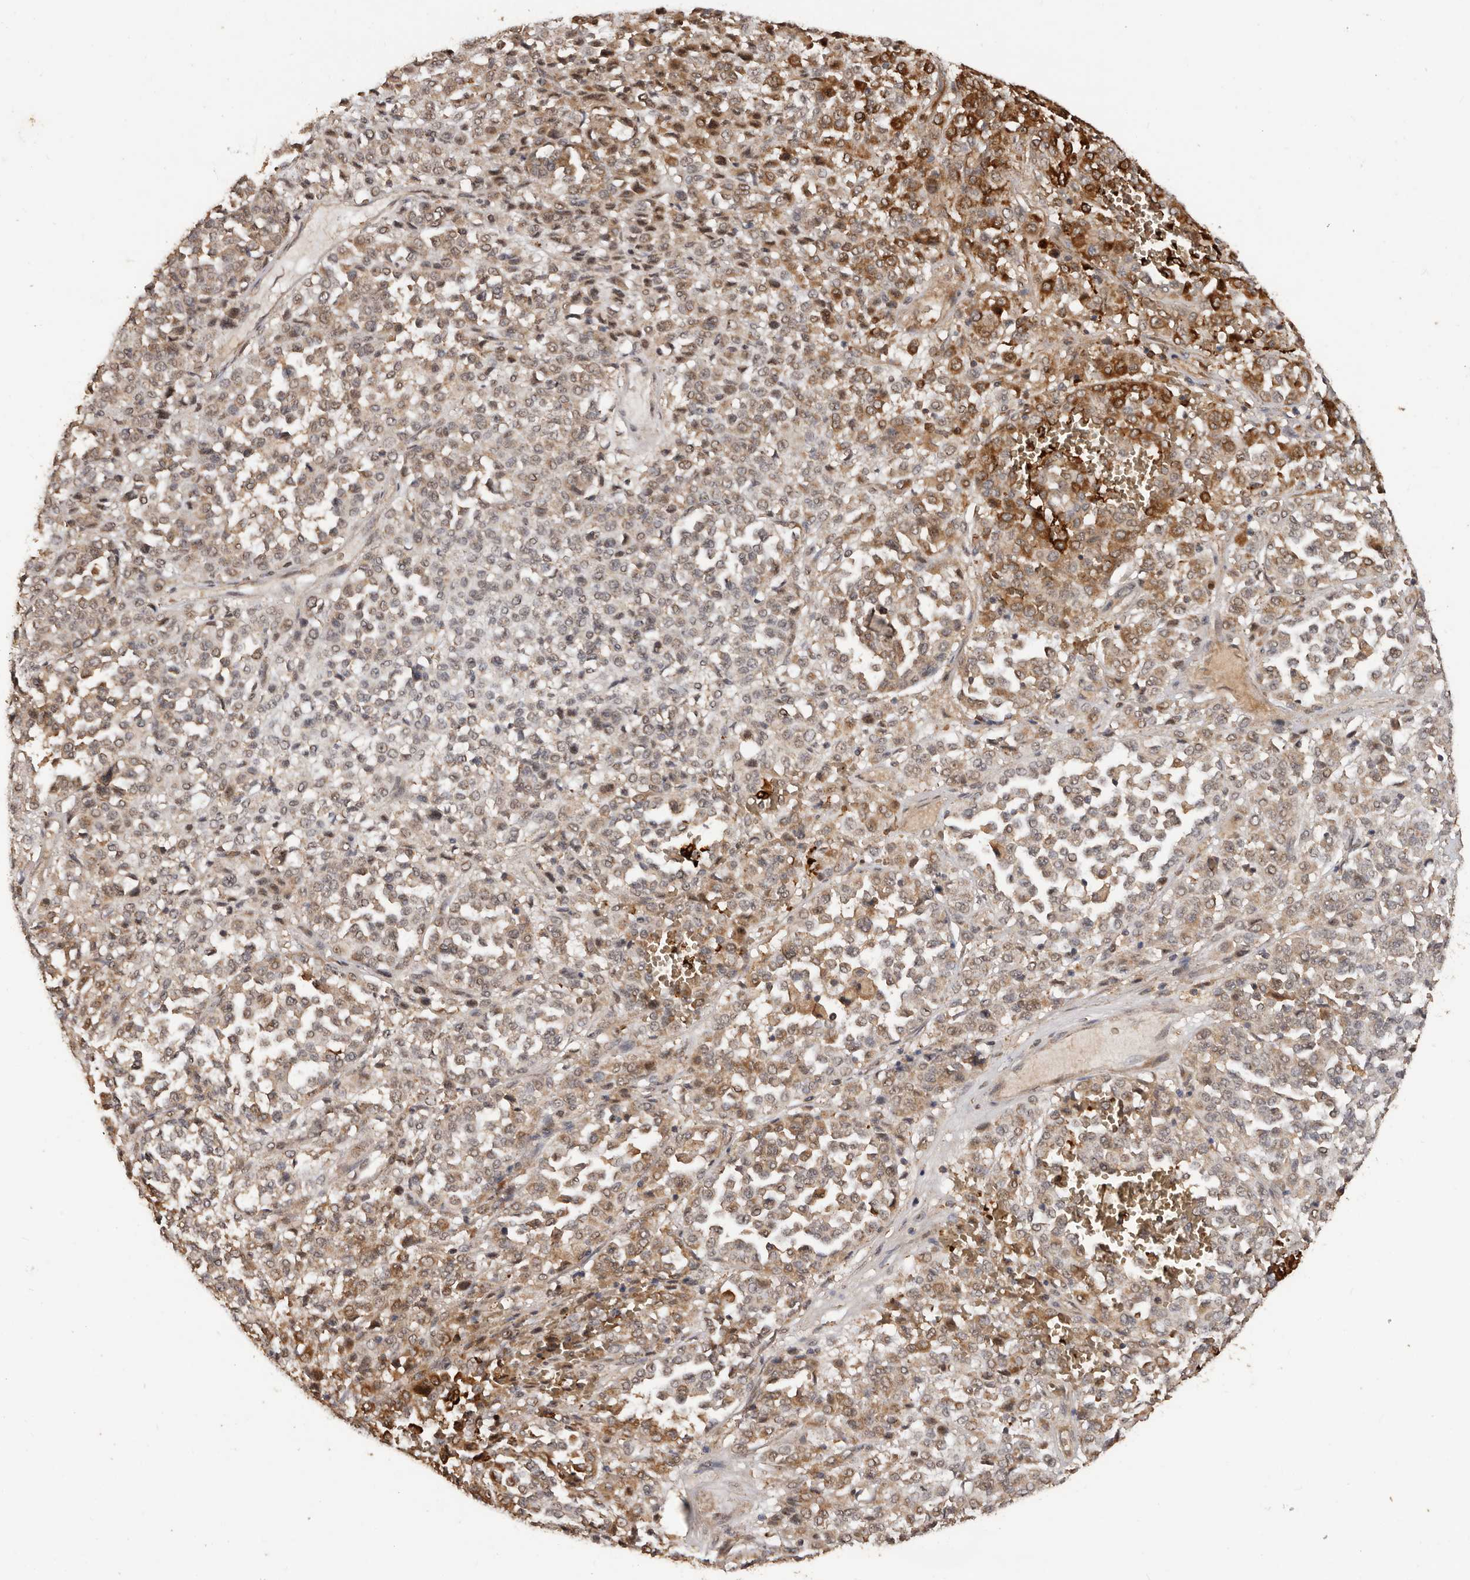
{"staining": {"intensity": "weak", "quantity": "25%-75%", "location": "cytoplasmic/membranous"}, "tissue": "melanoma", "cell_type": "Tumor cells", "image_type": "cancer", "snomed": [{"axis": "morphology", "description": "Malignant melanoma, Metastatic site"}, {"axis": "topography", "description": "Pancreas"}], "caption": "A high-resolution image shows immunohistochemistry staining of melanoma, which demonstrates weak cytoplasmic/membranous positivity in approximately 25%-75% of tumor cells. Nuclei are stained in blue.", "gene": "GRAMD2A", "patient": {"sex": "female", "age": 30}}